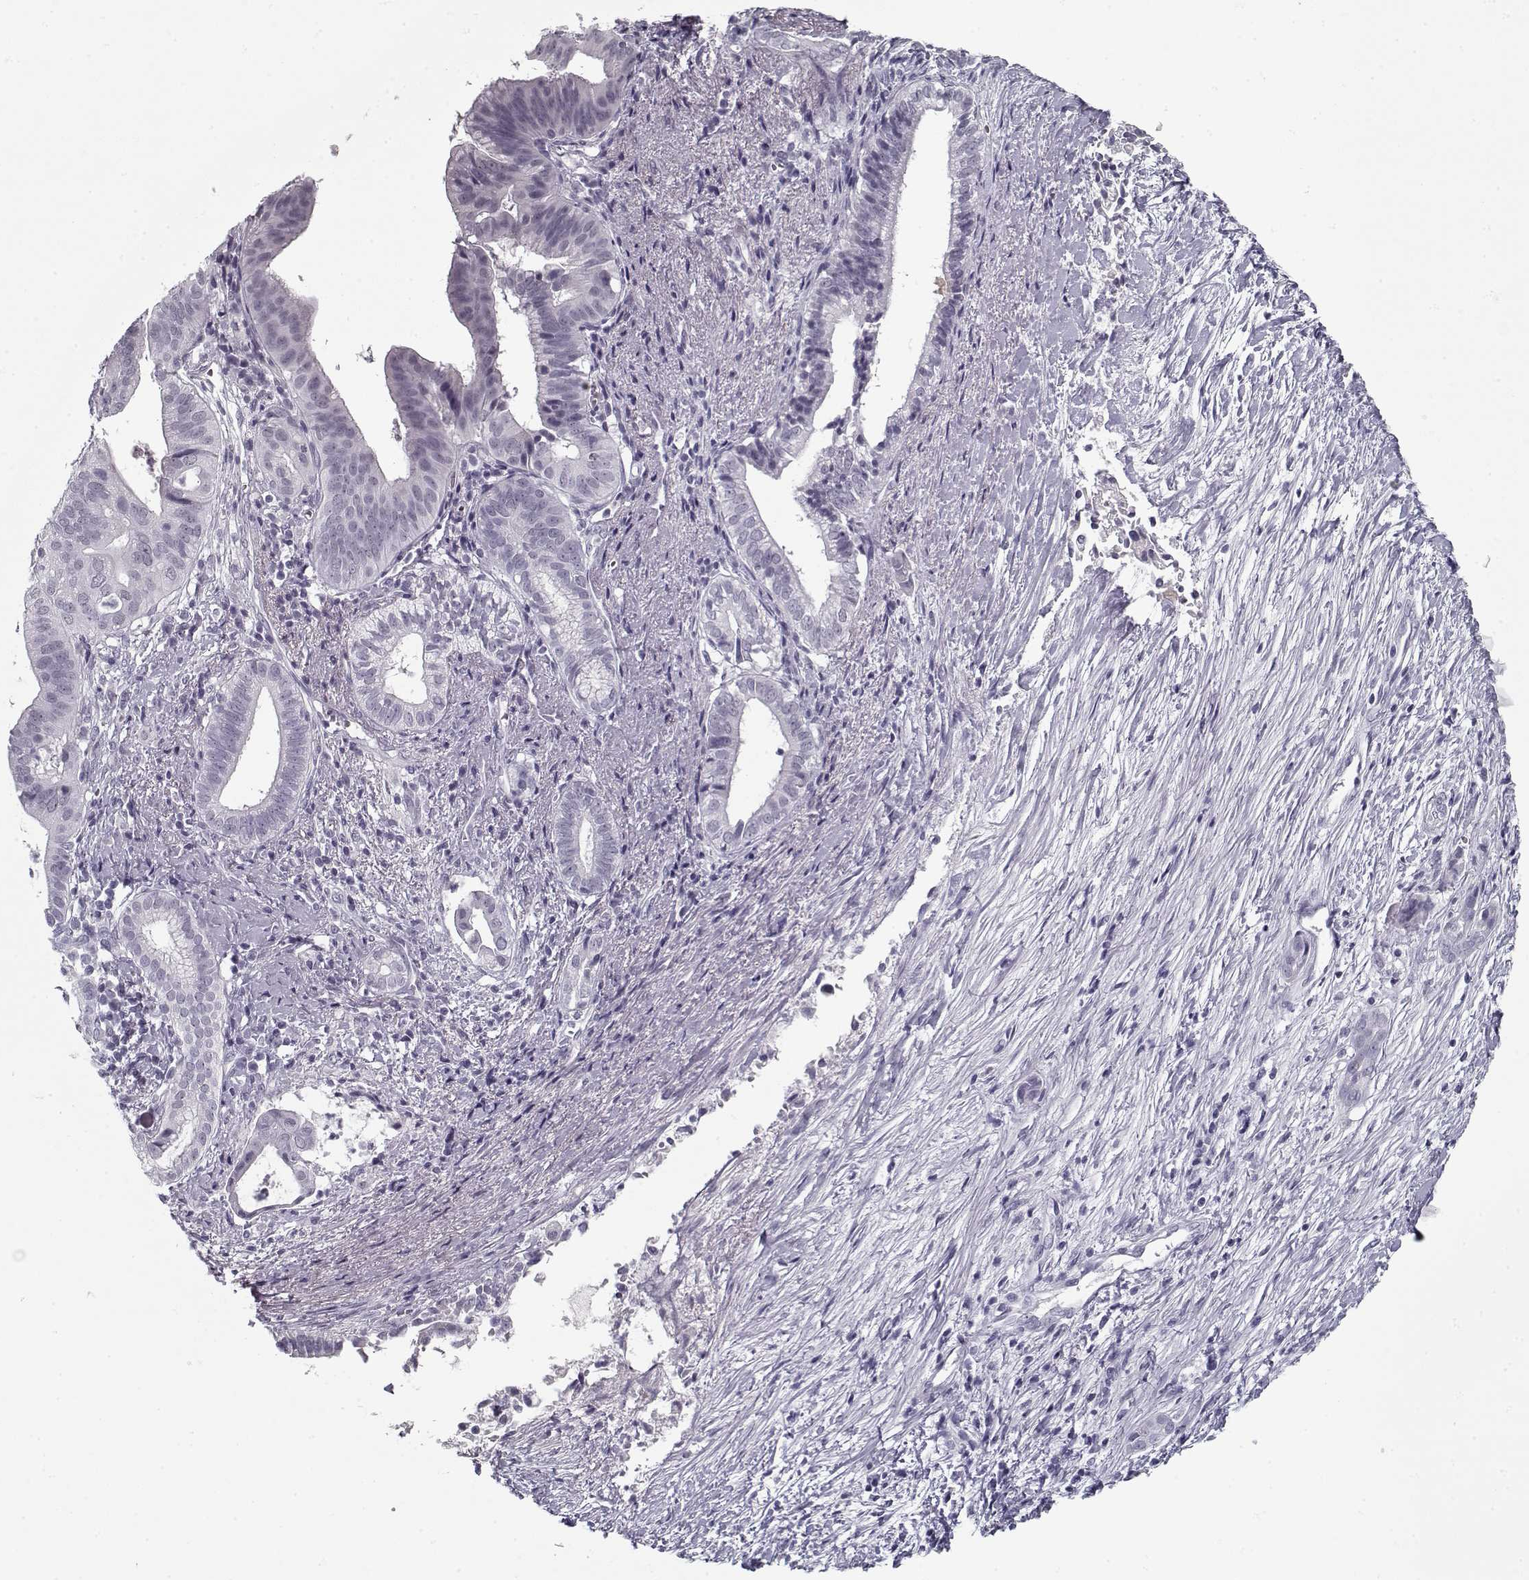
{"staining": {"intensity": "negative", "quantity": "none", "location": "none"}, "tissue": "pancreatic cancer", "cell_type": "Tumor cells", "image_type": "cancer", "snomed": [{"axis": "morphology", "description": "Adenocarcinoma, NOS"}, {"axis": "topography", "description": "Pancreas"}], "caption": "Immunohistochemistry (IHC) image of neoplastic tissue: pancreatic cancer (adenocarcinoma) stained with DAB (3,3'-diaminobenzidine) exhibits no significant protein staining in tumor cells.", "gene": "SPACA9", "patient": {"sex": "male", "age": 61}}